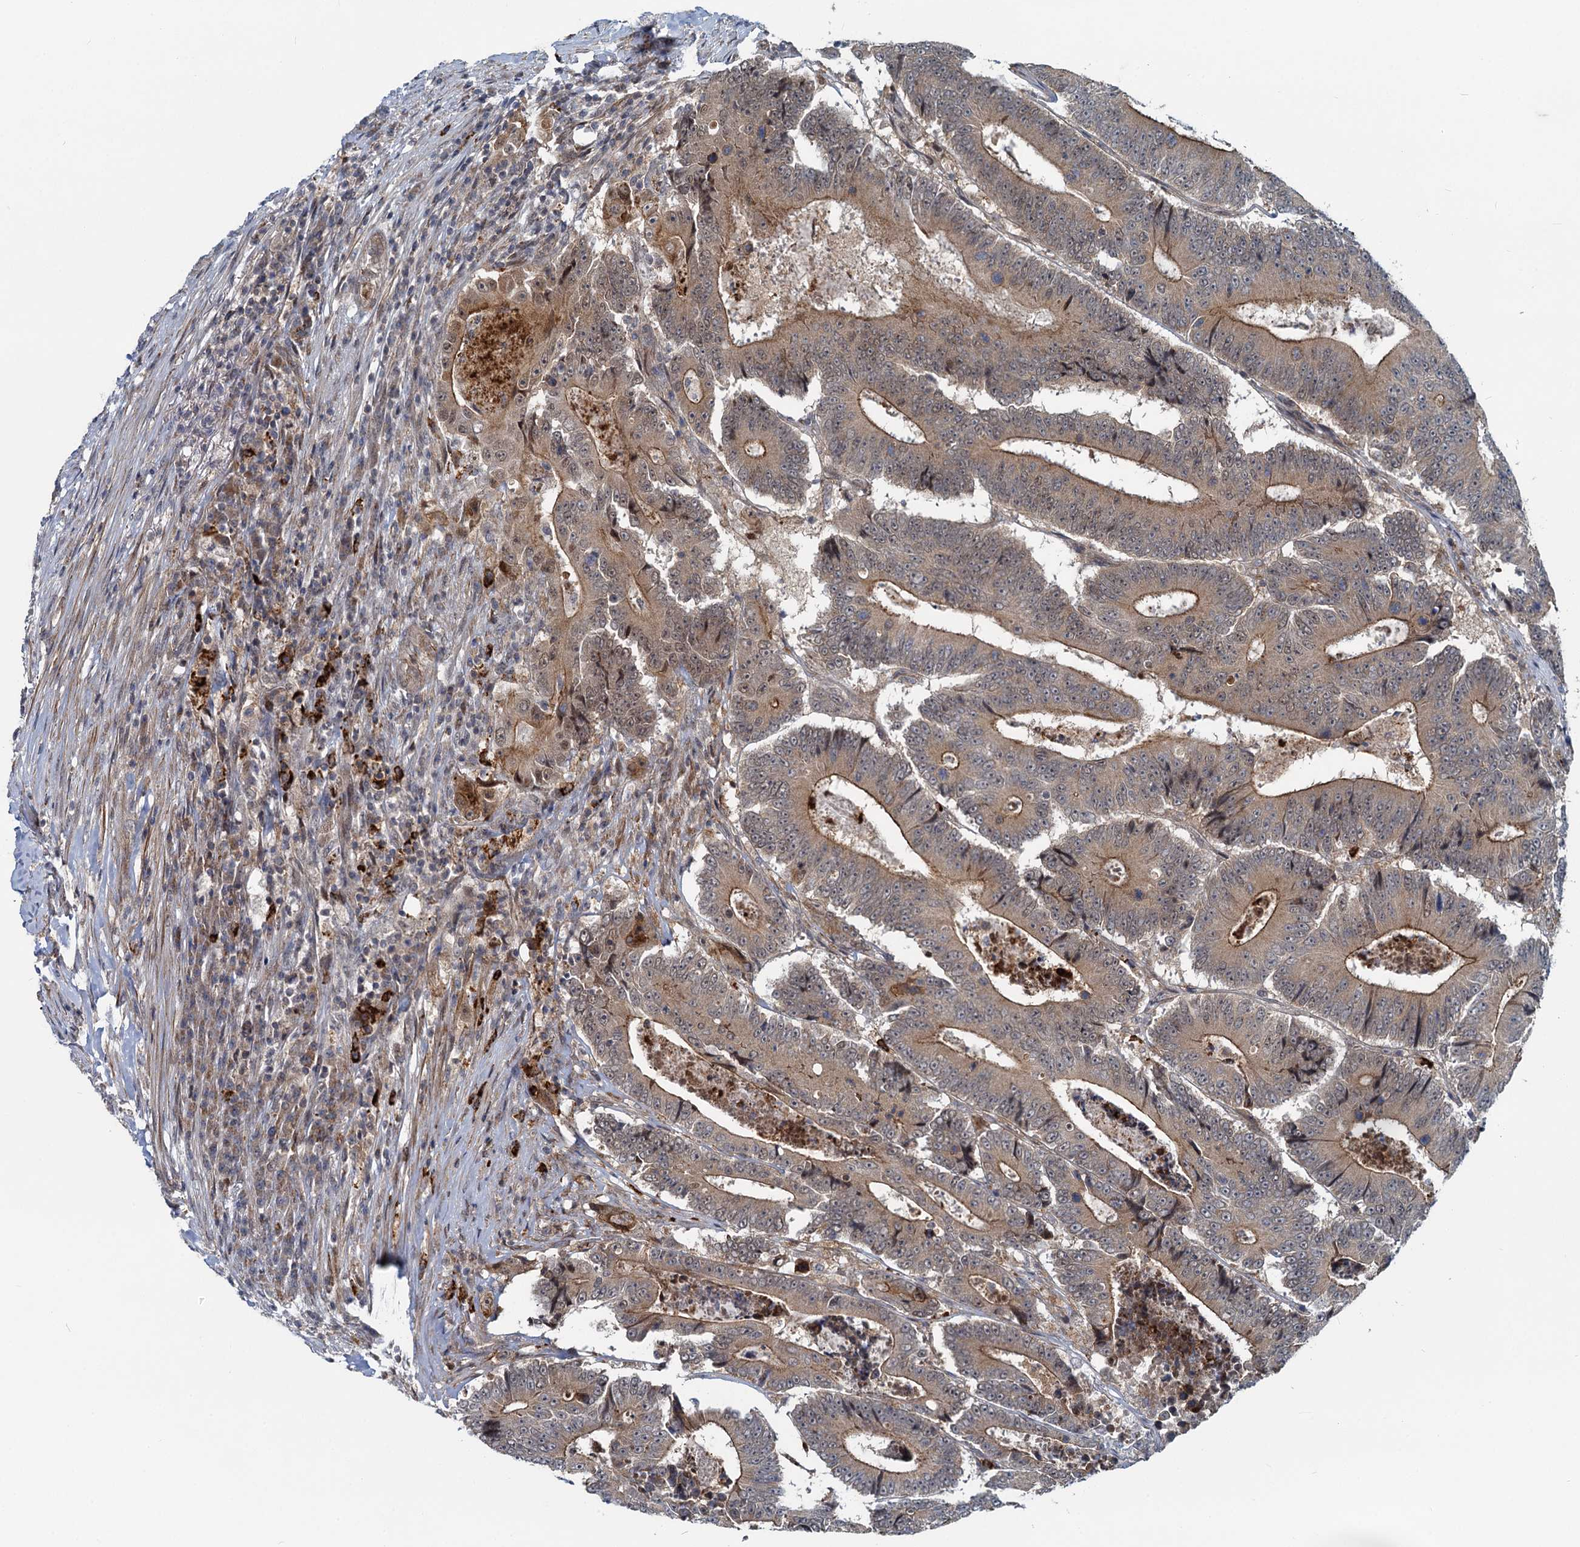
{"staining": {"intensity": "moderate", "quantity": ">75%", "location": "cytoplasmic/membranous"}, "tissue": "colorectal cancer", "cell_type": "Tumor cells", "image_type": "cancer", "snomed": [{"axis": "morphology", "description": "Adenocarcinoma, NOS"}, {"axis": "topography", "description": "Colon"}], "caption": "Tumor cells reveal medium levels of moderate cytoplasmic/membranous staining in about >75% of cells in human colorectal cancer (adenocarcinoma).", "gene": "ADCY2", "patient": {"sex": "male", "age": 83}}